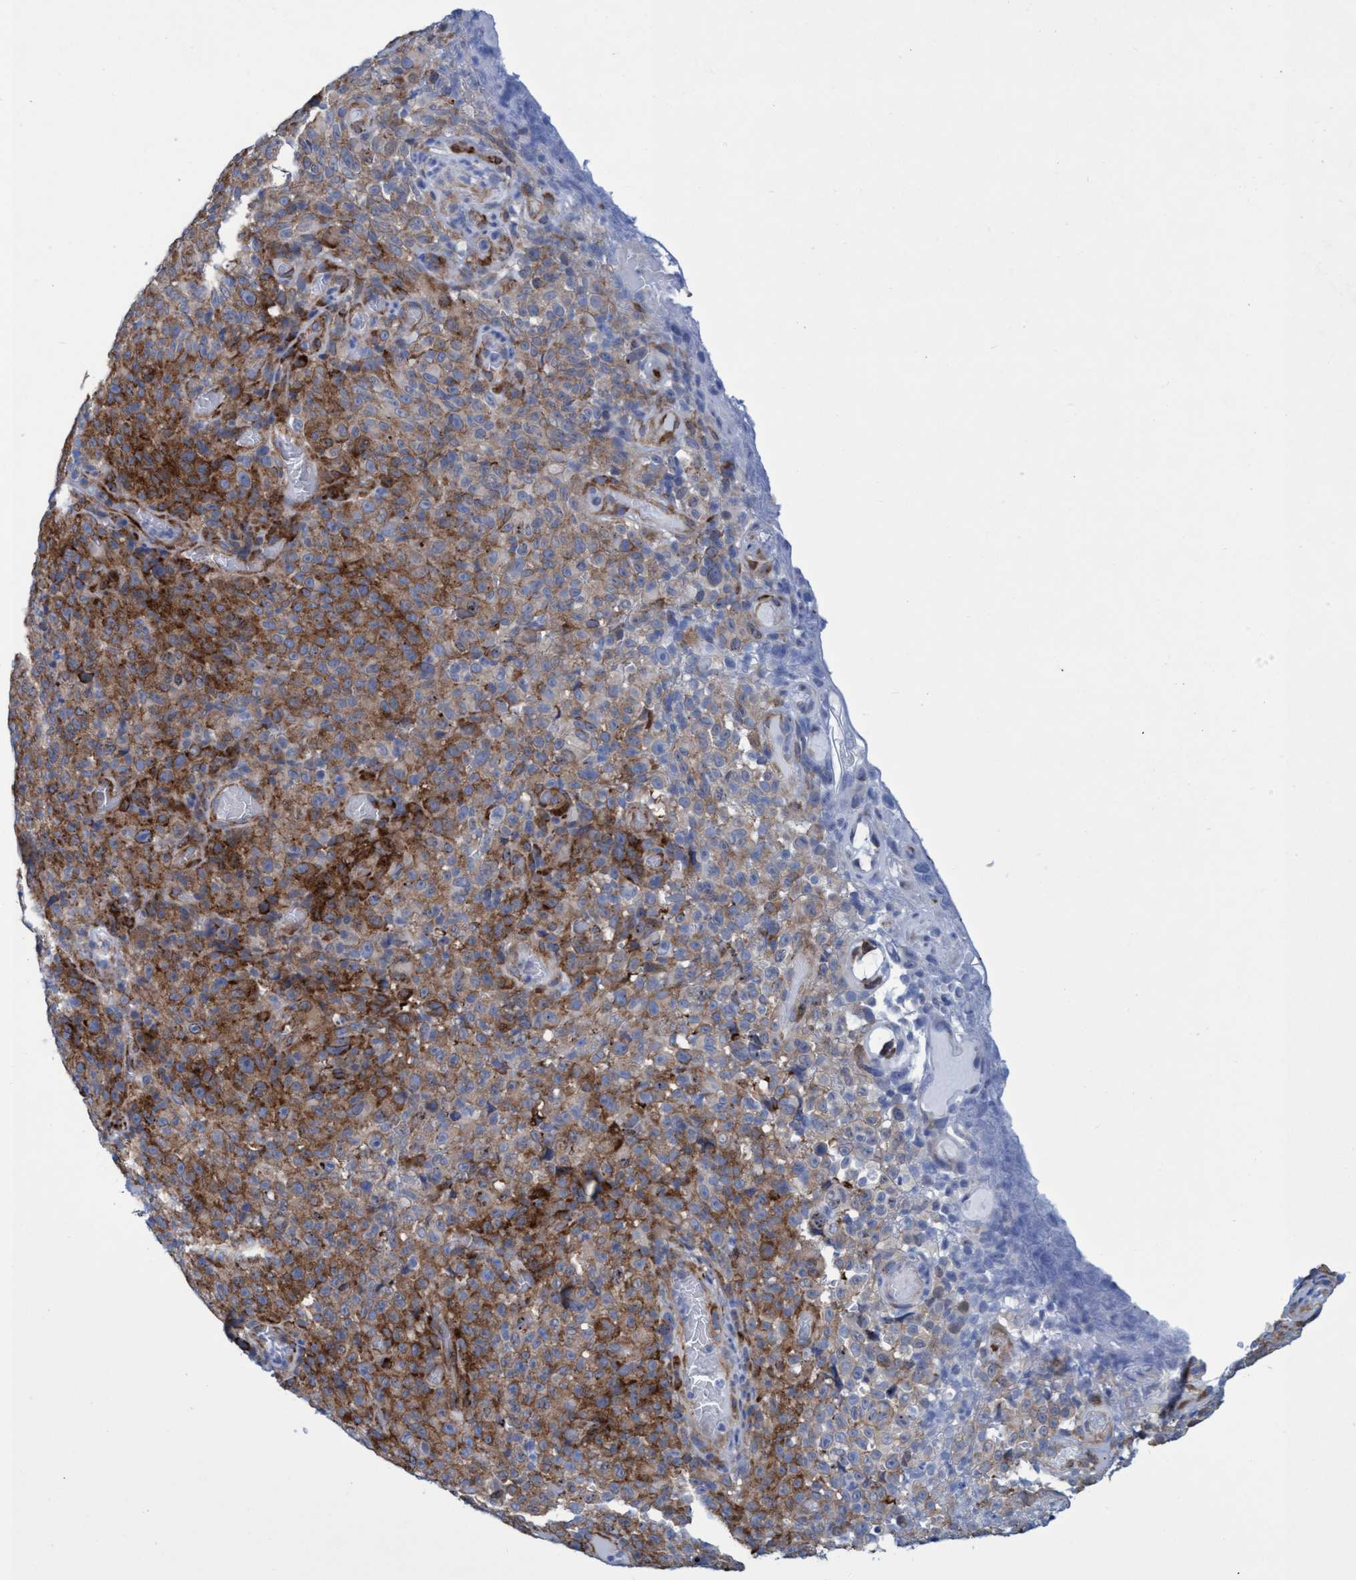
{"staining": {"intensity": "moderate", "quantity": ">75%", "location": "cytoplasmic/membranous"}, "tissue": "melanoma", "cell_type": "Tumor cells", "image_type": "cancer", "snomed": [{"axis": "morphology", "description": "Malignant melanoma, NOS"}, {"axis": "topography", "description": "Skin"}], "caption": "Immunohistochemical staining of human malignant melanoma reveals medium levels of moderate cytoplasmic/membranous protein staining in about >75% of tumor cells.", "gene": "R3HCC1", "patient": {"sex": "female", "age": 82}}